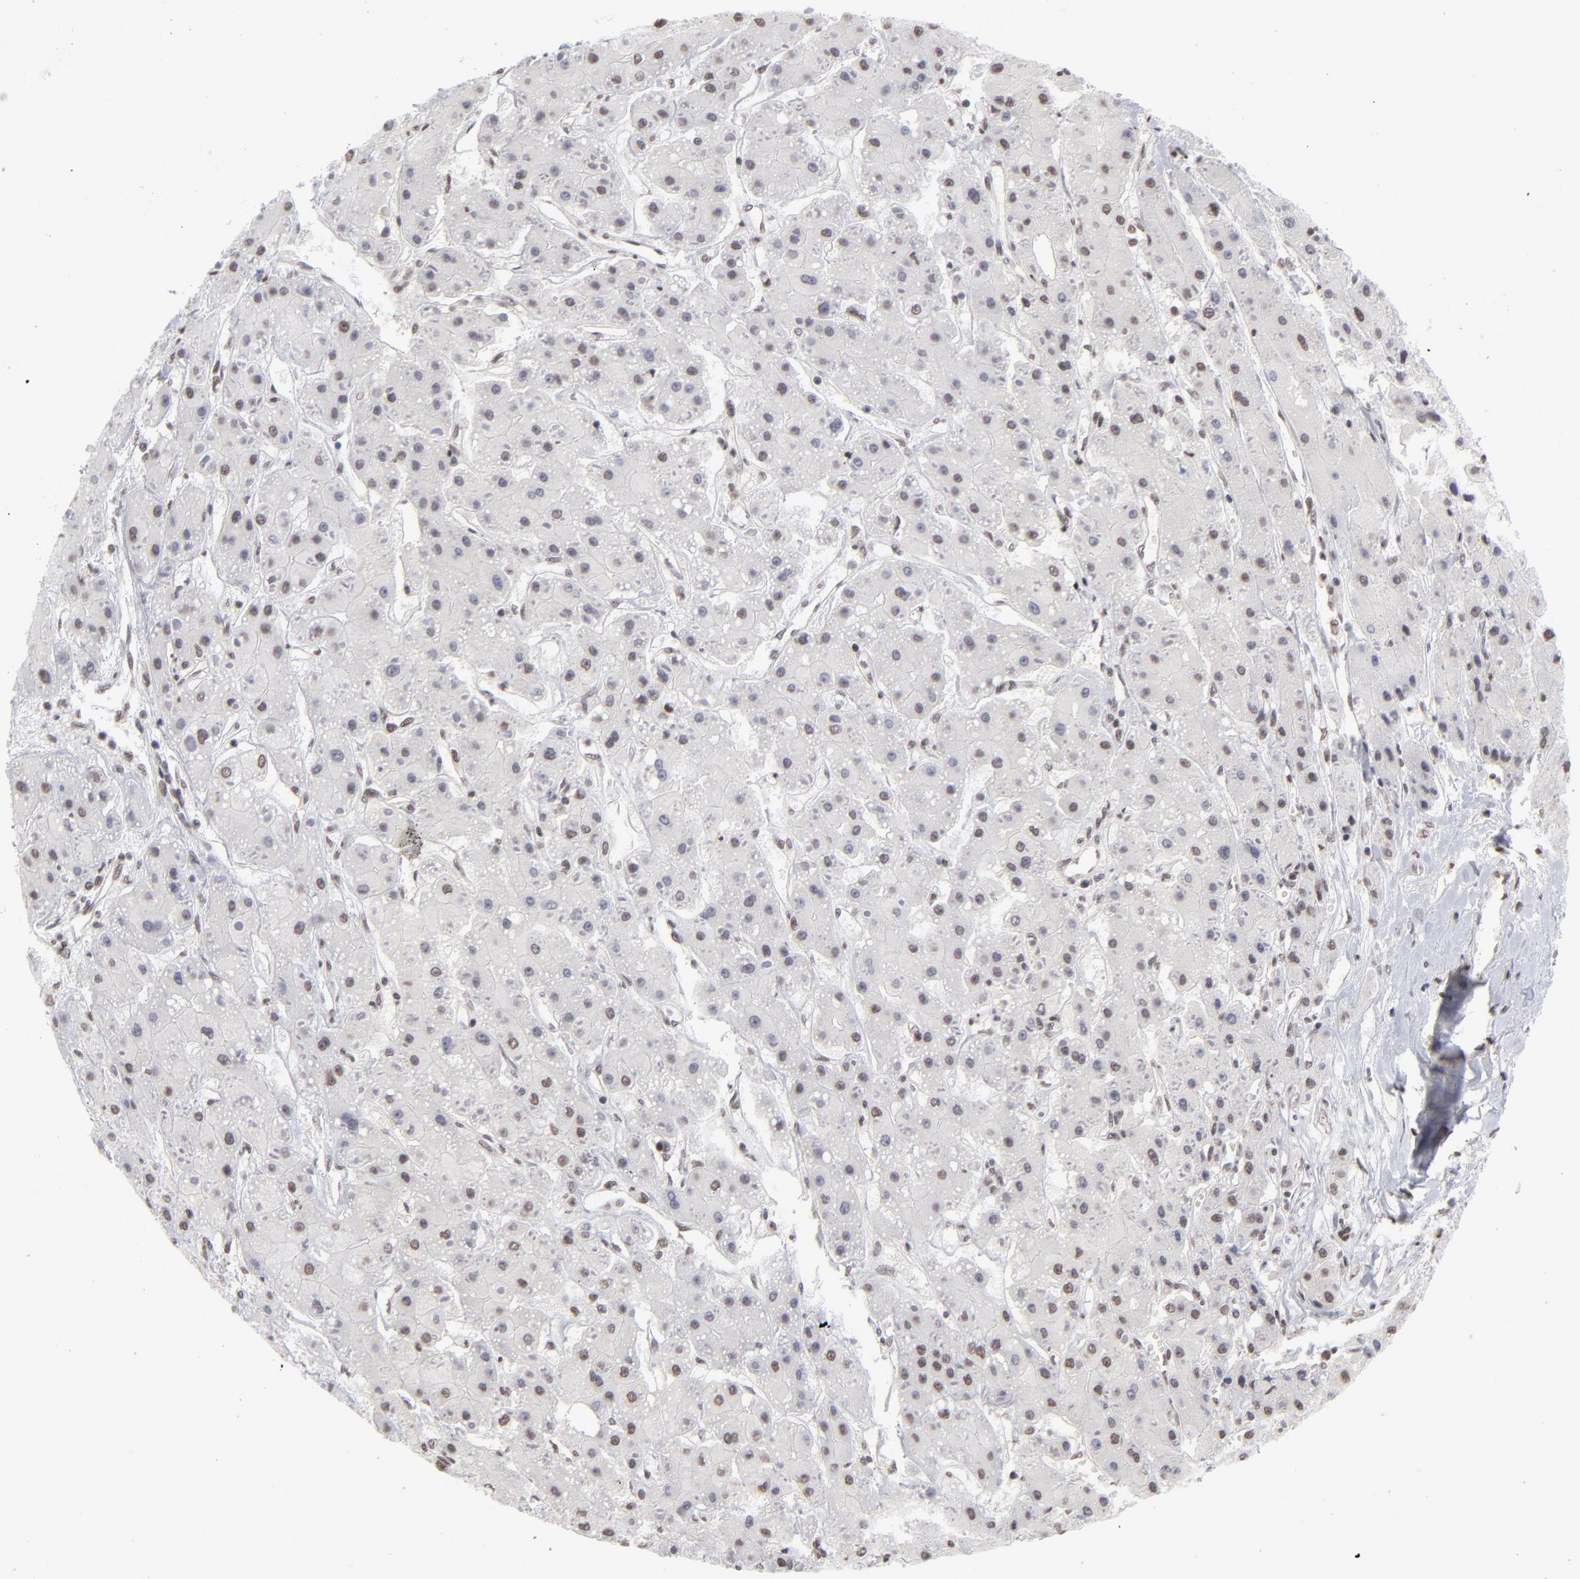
{"staining": {"intensity": "weak", "quantity": "25%-75%", "location": "nuclear"}, "tissue": "liver cancer", "cell_type": "Tumor cells", "image_type": "cancer", "snomed": [{"axis": "morphology", "description": "Carcinoma, Hepatocellular, NOS"}, {"axis": "topography", "description": "Liver"}], "caption": "Tumor cells show low levels of weak nuclear positivity in about 25%-75% of cells in liver cancer (hepatocellular carcinoma). (Brightfield microscopy of DAB IHC at high magnification).", "gene": "ZNF3", "patient": {"sex": "female", "age": 52}}